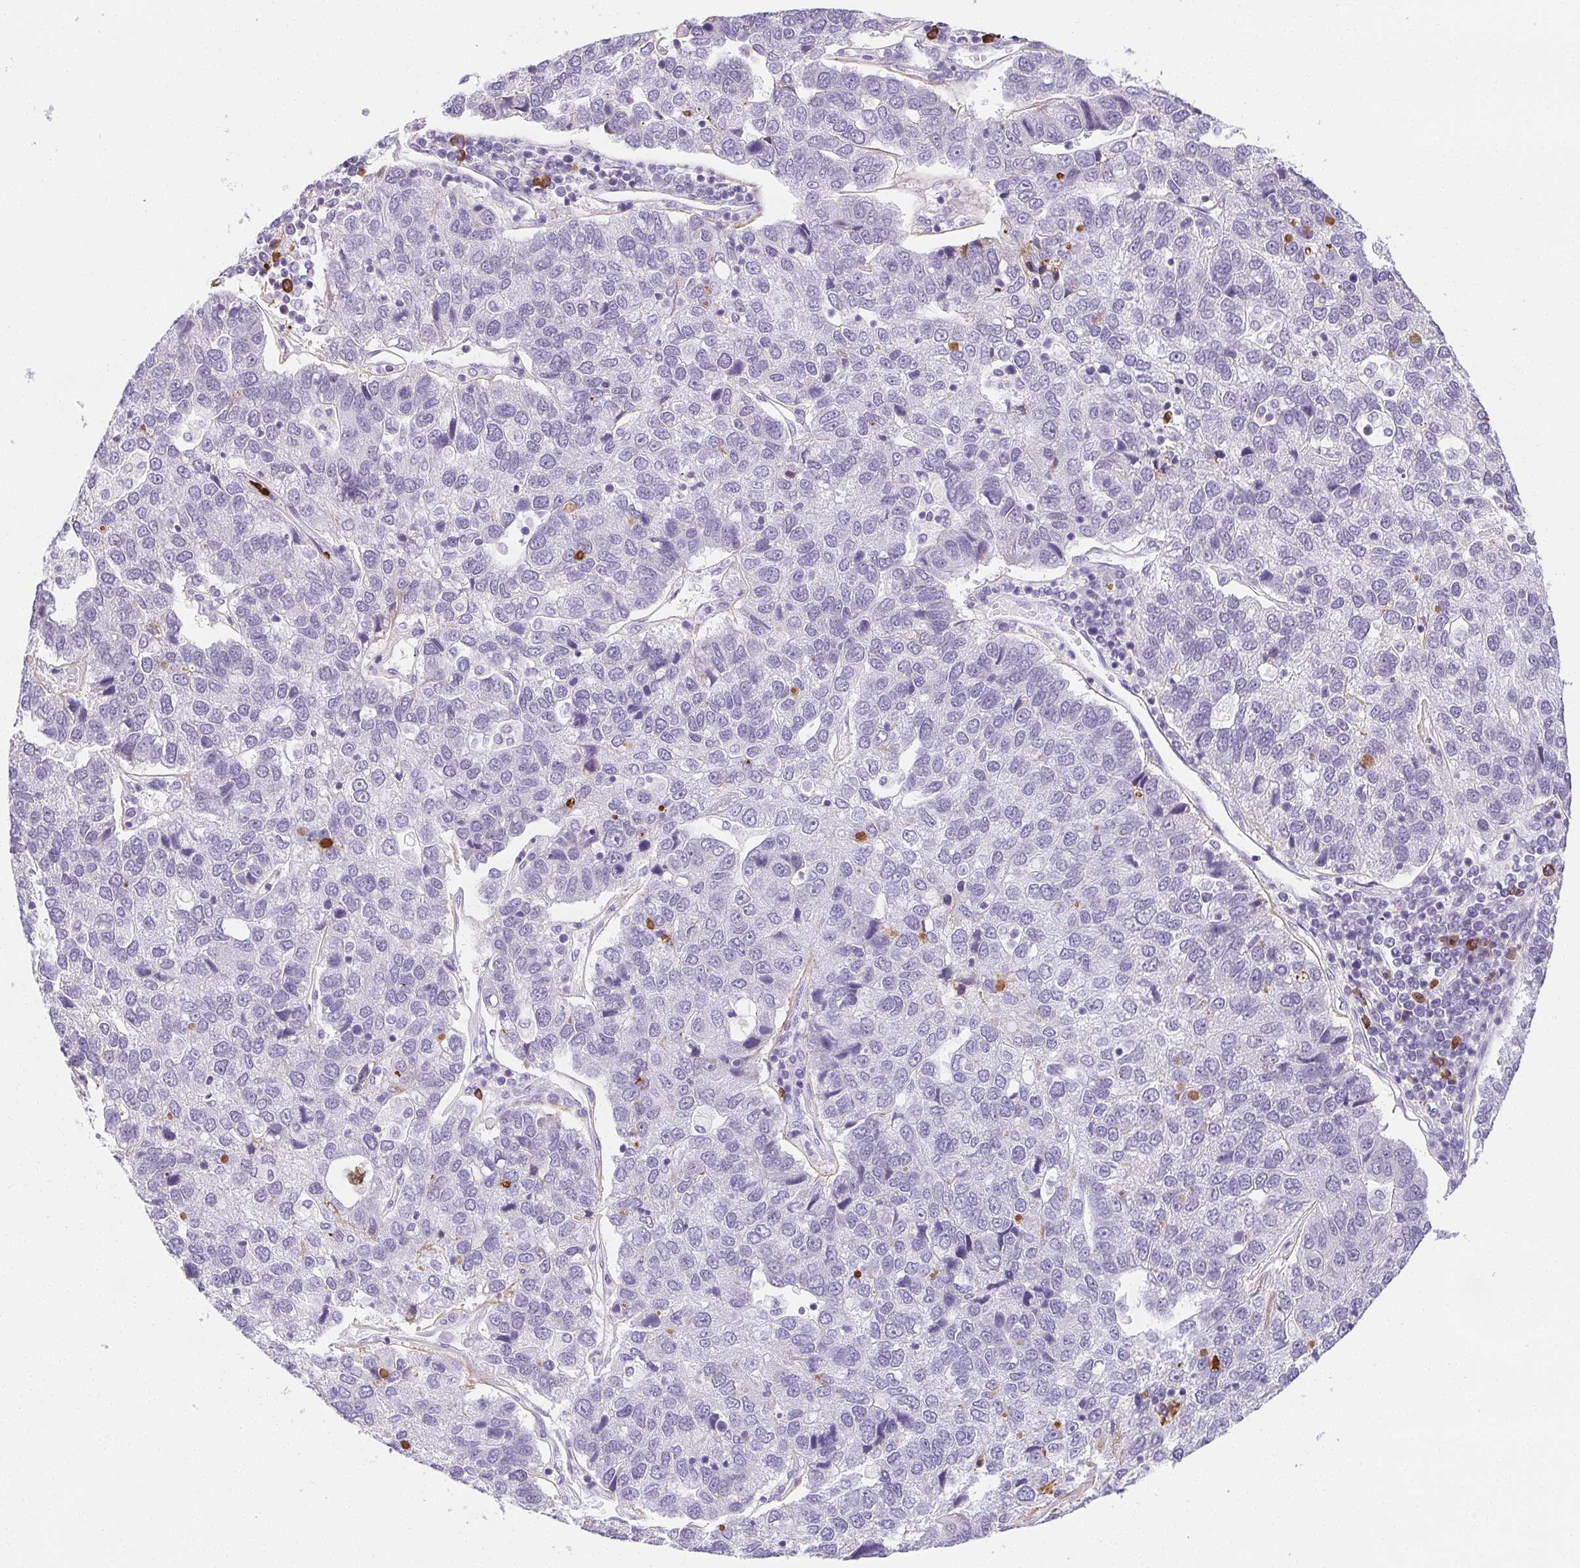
{"staining": {"intensity": "negative", "quantity": "none", "location": "none"}, "tissue": "pancreatic cancer", "cell_type": "Tumor cells", "image_type": "cancer", "snomed": [{"axis": "morphology", "description": "Adenocarcinoma, NOS"}, {"axis": "topography", "description": "Pancreas"}], "caption": "Histopathology image shows no protein positivity in tumor cells of pancreatic cancer (adenocarcinoma) tissue.", "gene": "VTN", "patient": {"sex": "female", "age": 61}}